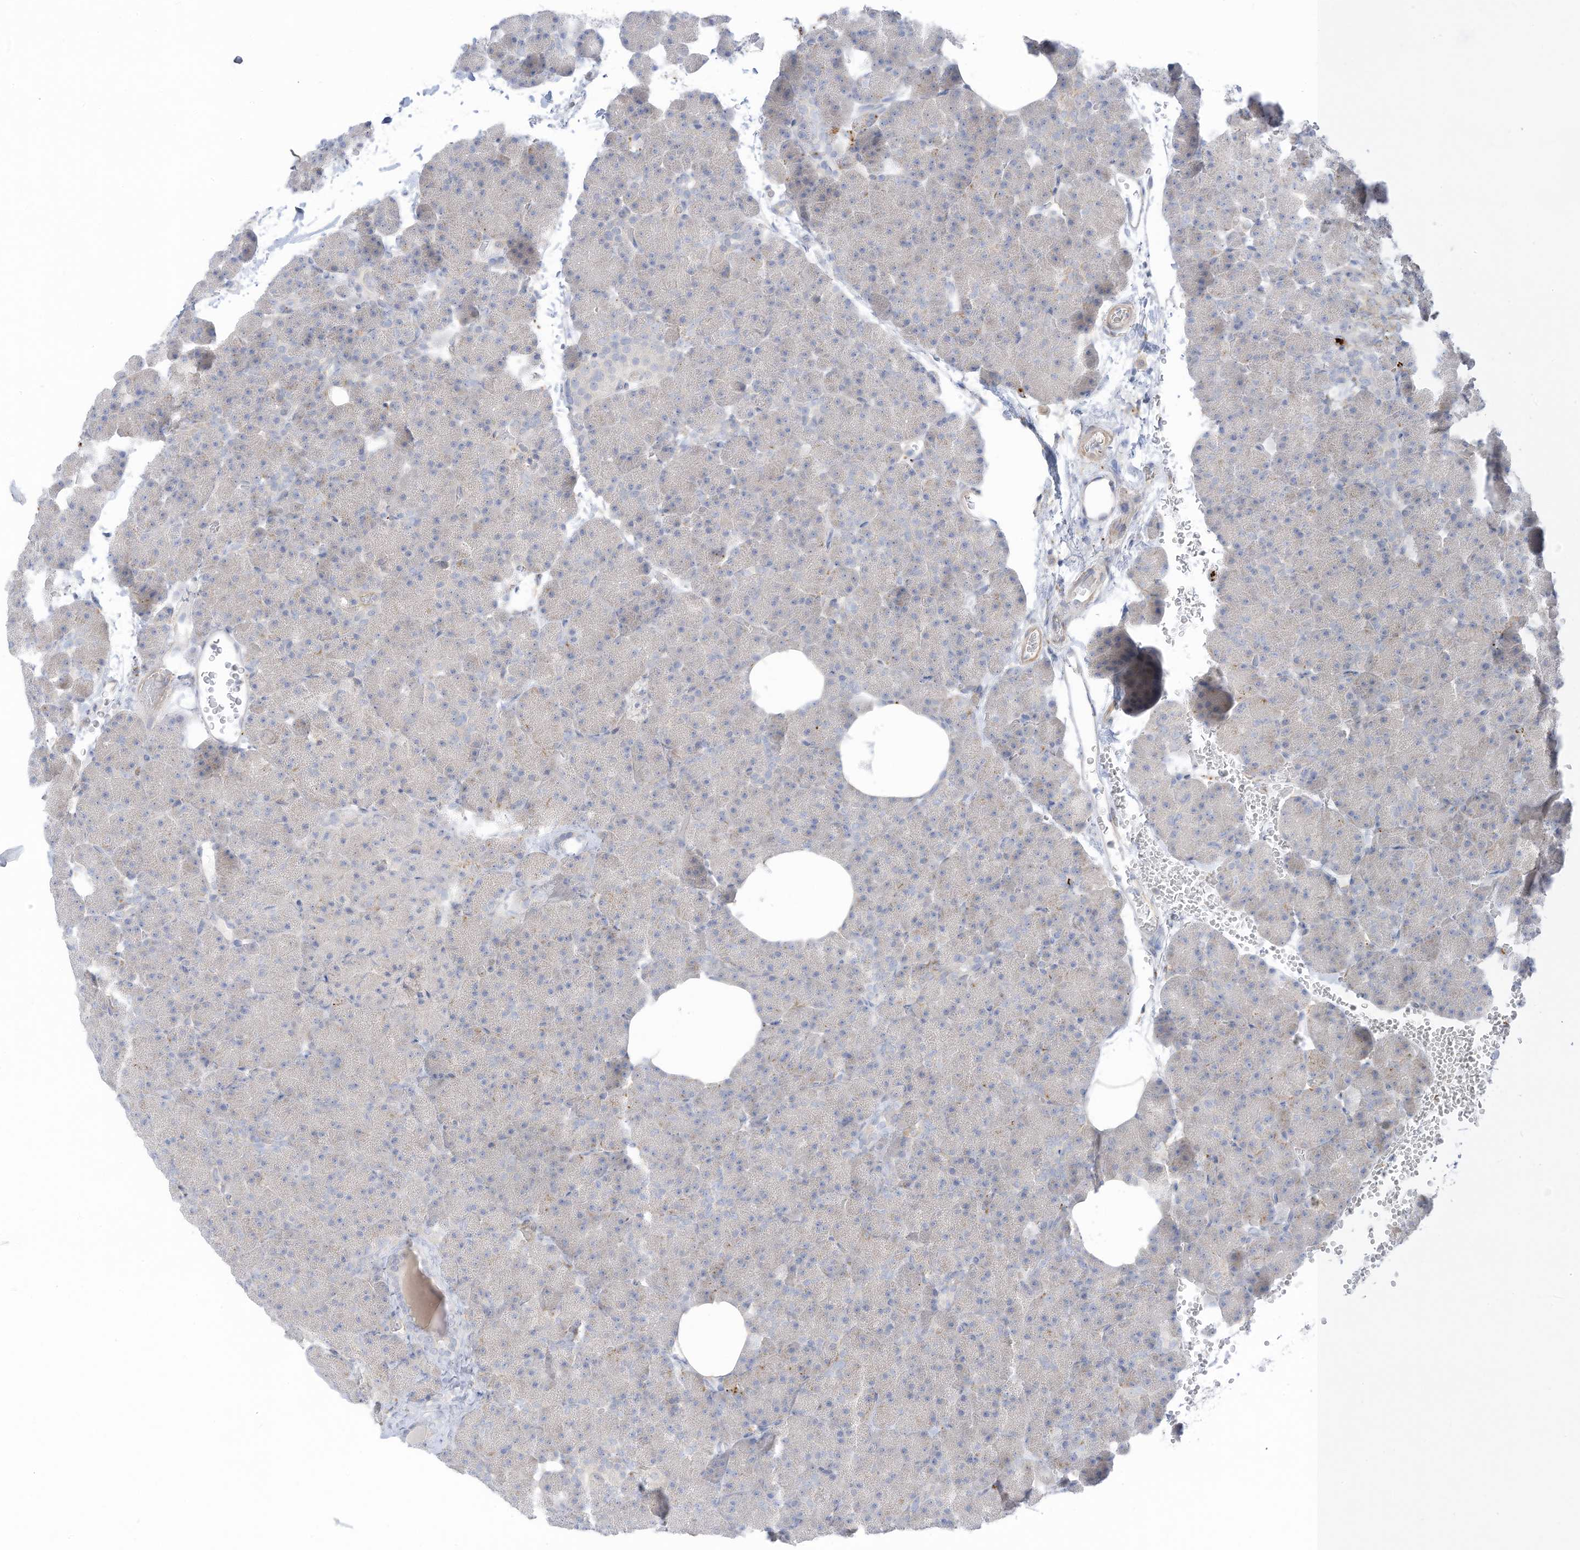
{"staining": {"intensity": "negative", "quantity": "none", "location": "none"}, "tissue": "pancreas", "cell_type": "Exocrine glandular cells", "image_type": "normal", "snomed": [{"axis": "morphology", "description": "Normal tissue, NOS"}, {"axis": "morphology", "description": "Carcinoid, malignant, NOS"}, {"axis": "topography", "description": "Pancreas"}], "caption": "Exocrine glandular cells show no significant protein positivity in normal pancreas. The staining is performed using DAB (3,3'-diaminobenzidine) brown chromogen with nuclei counter-stained in using hematoxylin.", "gene": "TAL2", "patient": {"sex": "female", "age": 35}}